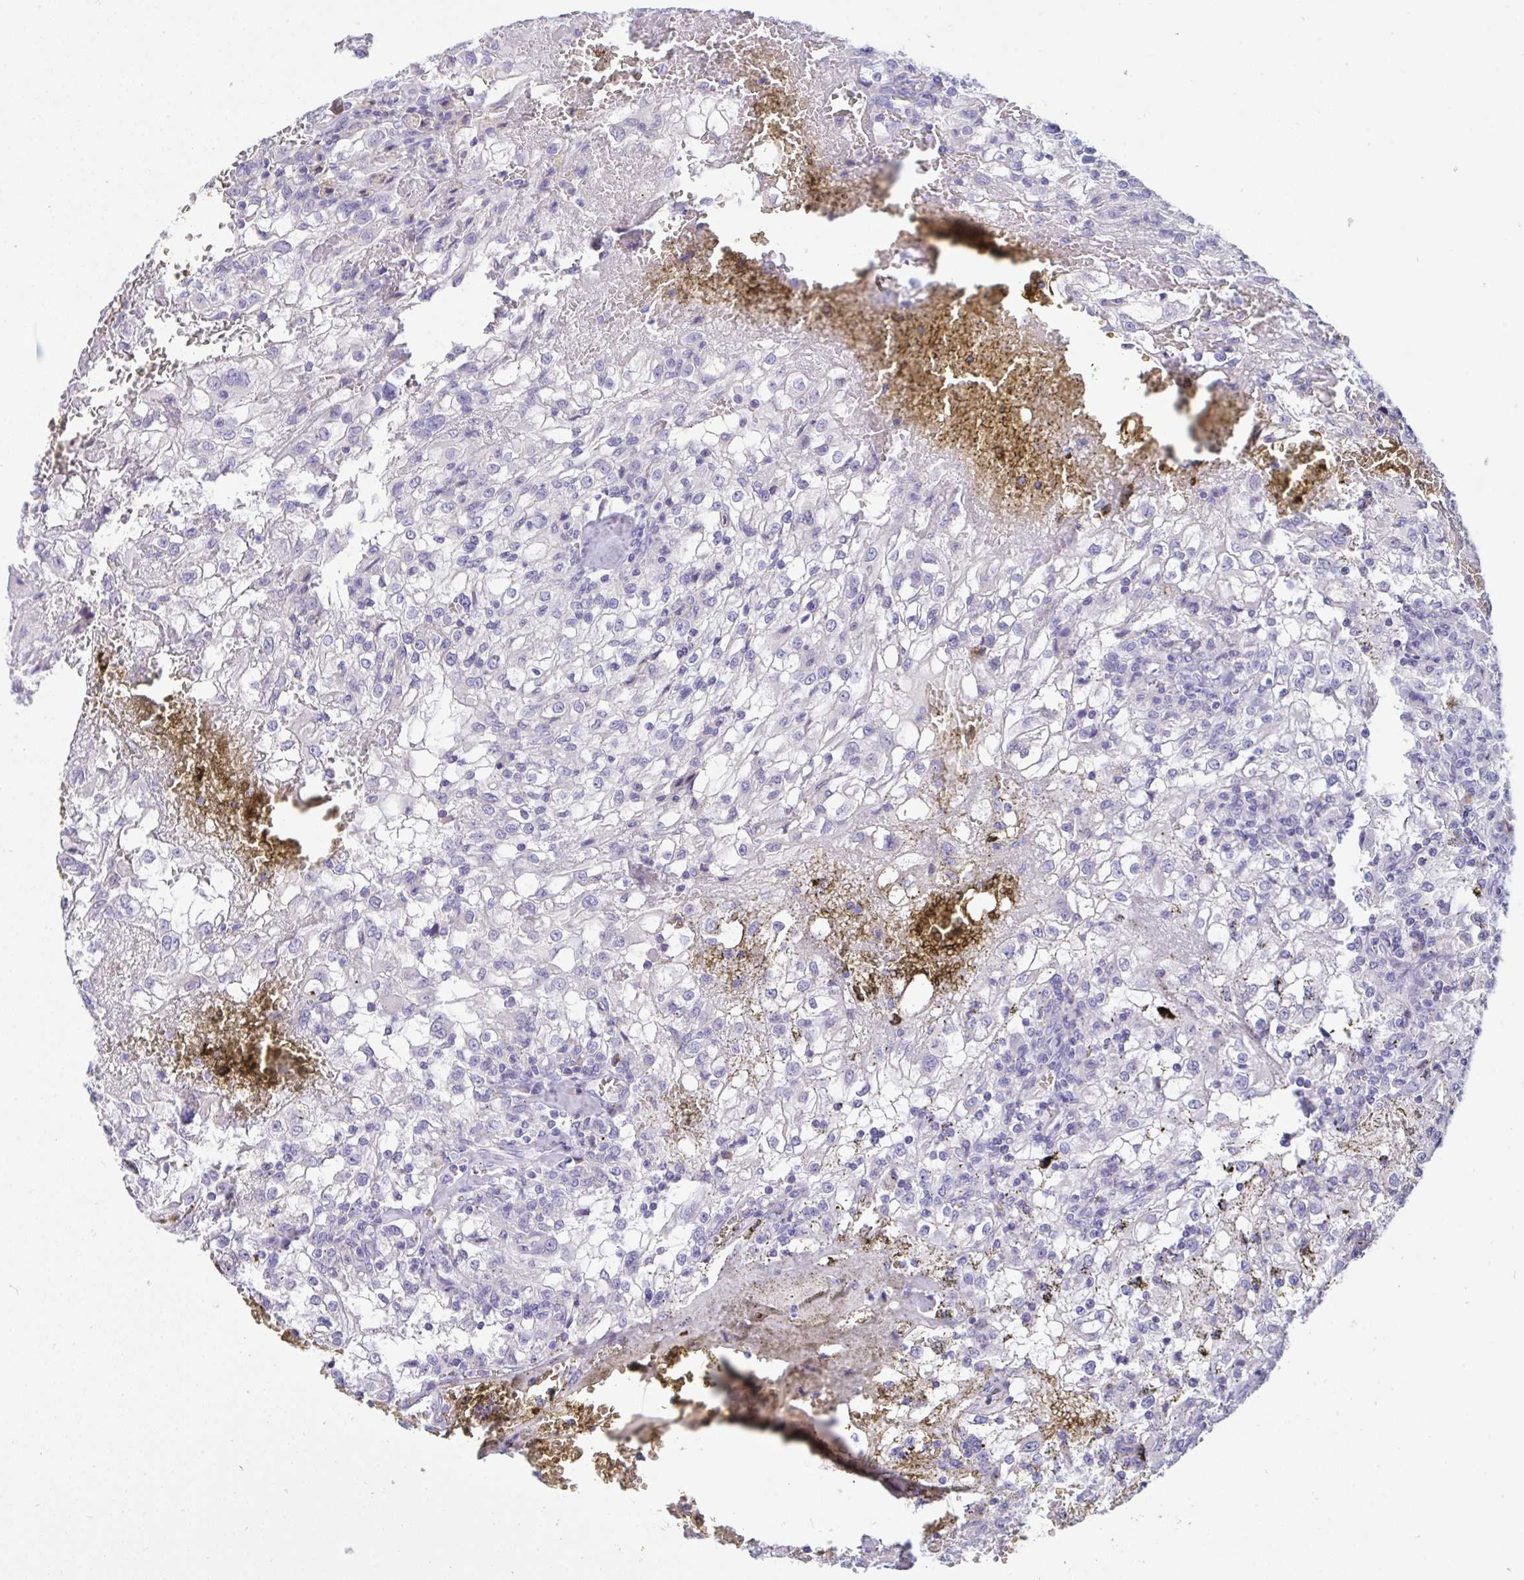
{"staining": {"intensity": "negative", "quantity": "none", "location": "none"}, "tissue": "renal cancer", "cell_type": "Tumor cells", "image_type": "cancer", "snomed": [{"axis": "morphology", "description": "Adenocarcinoma, NOS"}, {"axis": "topography", "description": "Kidney"}], "caption": "Protein analysis of renal cancer (adenocarcinoma) demonstrates no significant positivity in tumor cells.", "gene": "TMEM41A", "patient": {"sex": "female", "age": 74}}